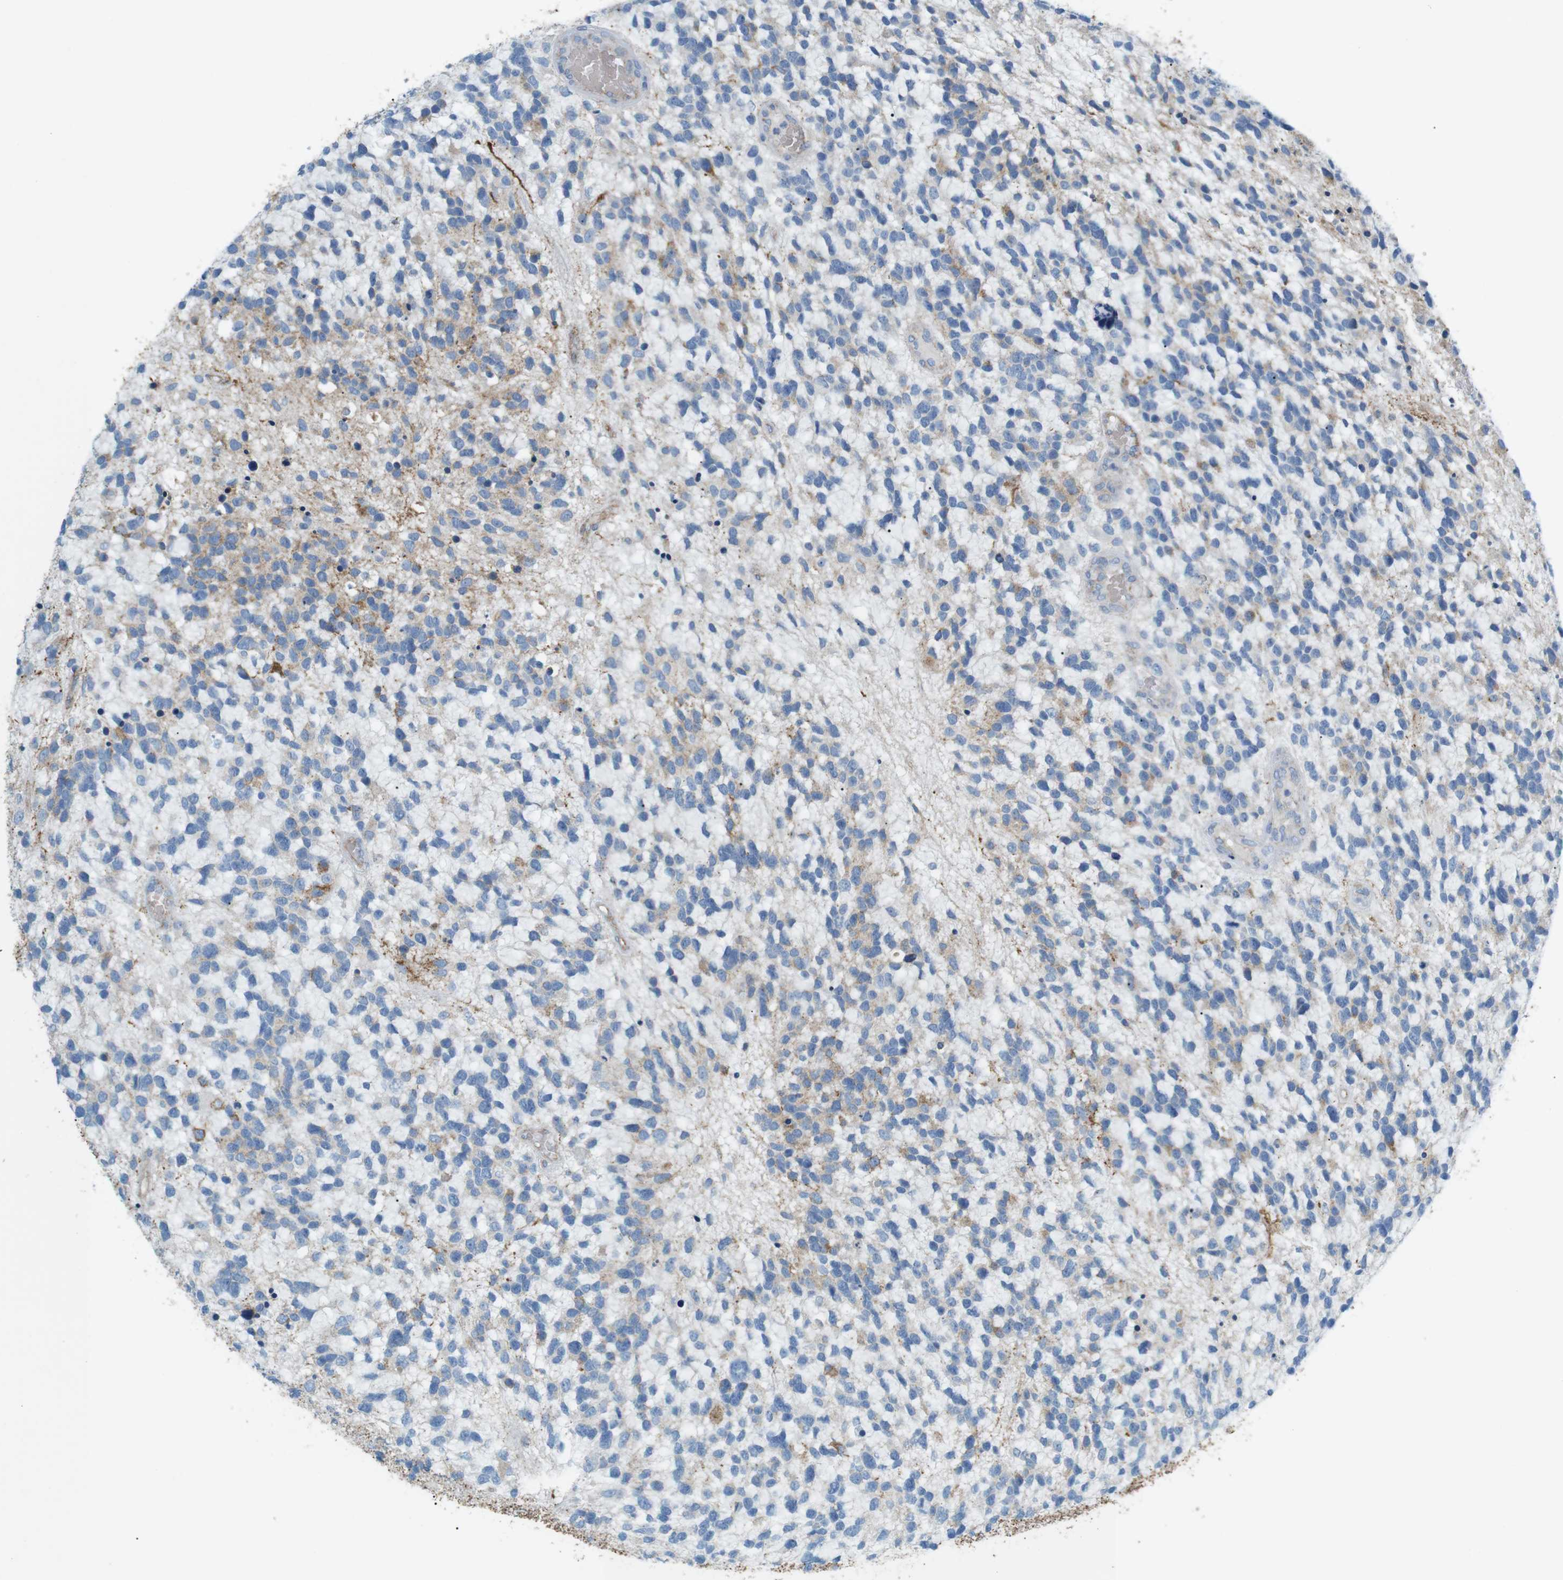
{"staining": {"intensity": "weak", "quantity": "<25%", "location": "cytoplasmic/membranous"}, "tissue": "glioma", "cell_type": "Tumor cells", "image_type": "cancer", "snomed": [{"axis": "morphology", "description": "Glioma, malignant, High grade"}, {"axis": "topography", "description": "Brain"}], "caption": "A micrograph of human glioma is negative for staining in tumor cells. (DAB immunohistochemistry (IHC) with hematoxylin counter stain).", "gene": "VAMP1", "patient": {"sex": "female", "age": 58}}